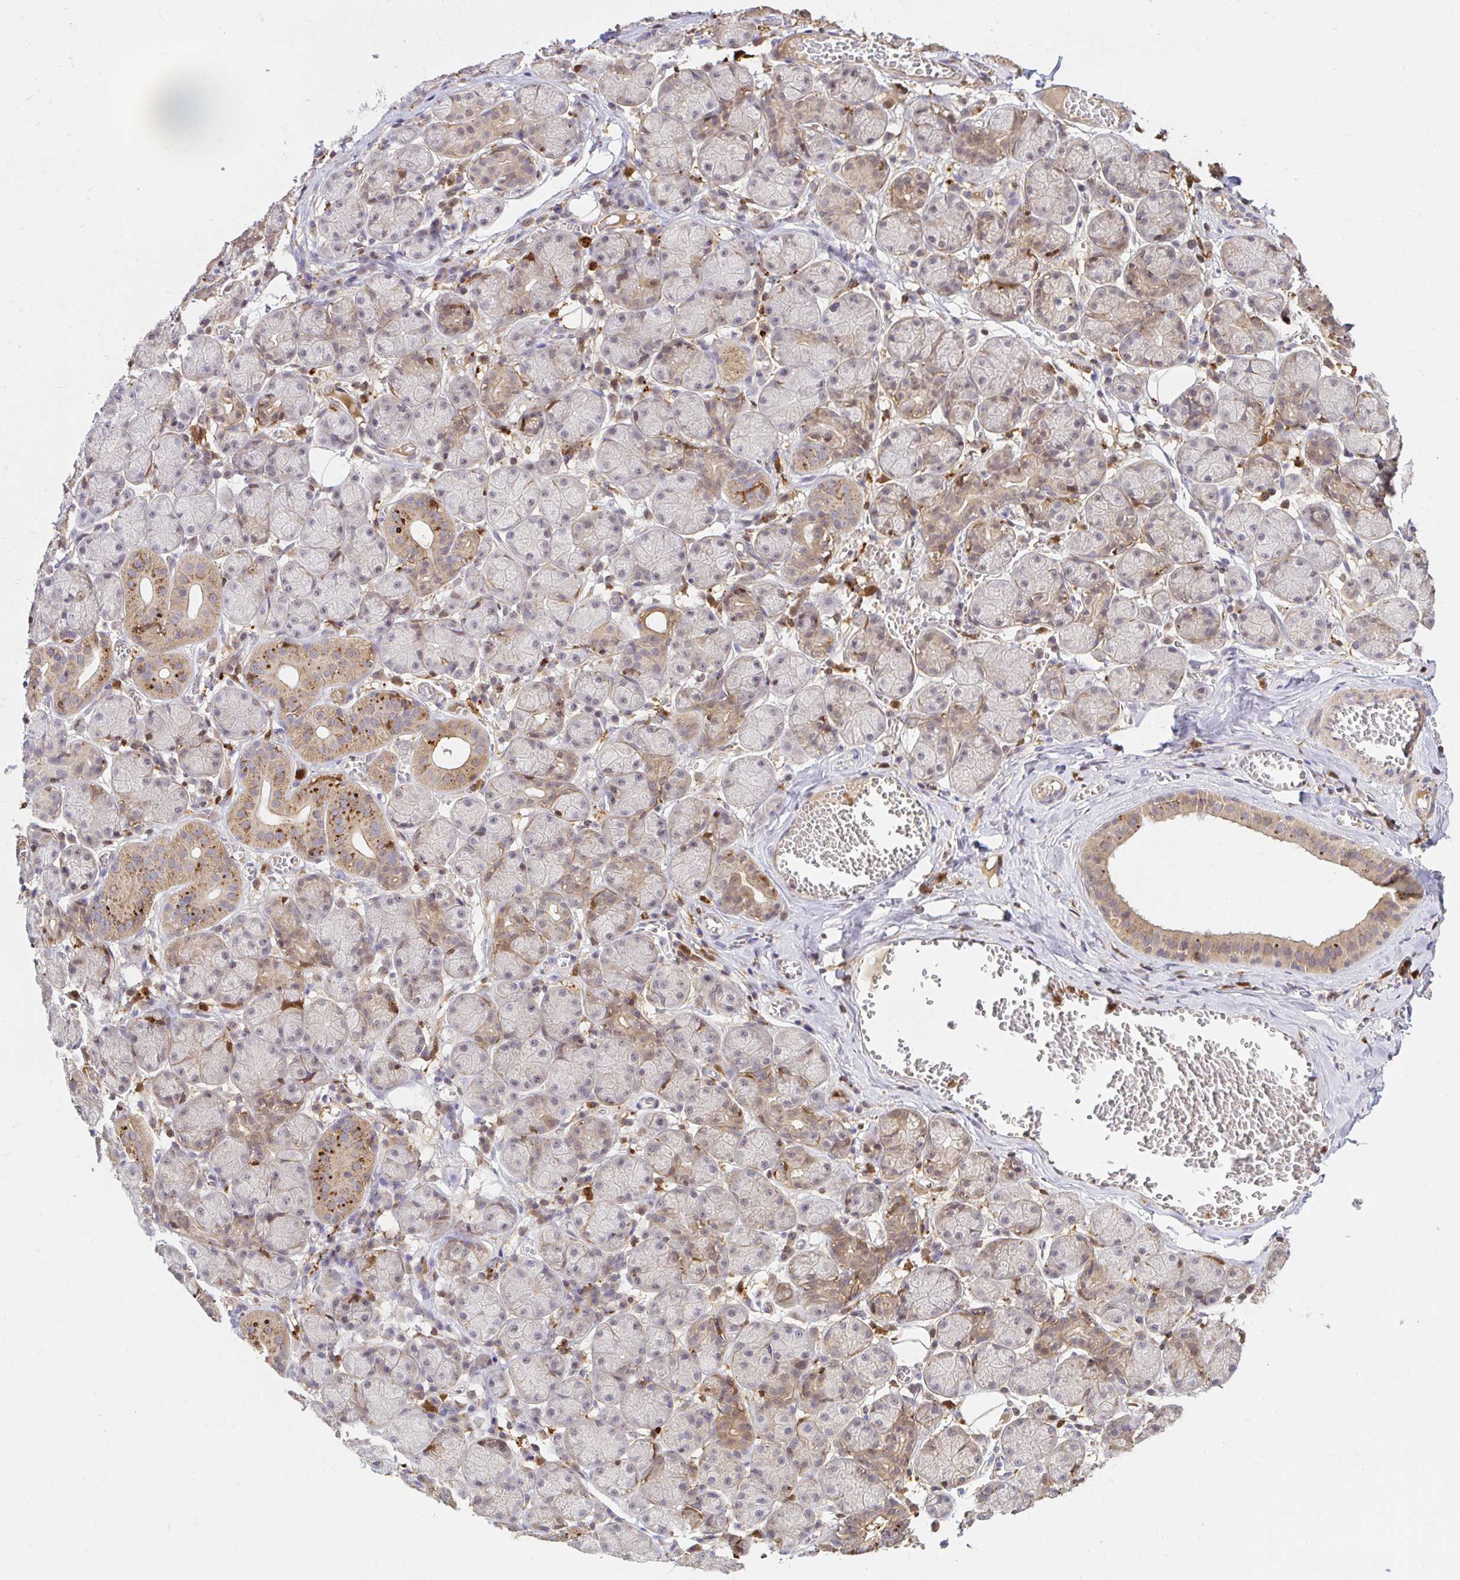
{"staining": {"intensity": "moderate", "quantity": "25%-75%", "location": "cytoplasmic/membranous"}, "tissue": "salivary gland", "cell_type": "Glandular cells", "image_type": "normal", "snomed": [{"axis": "morphology", "description": "Normal tissue, NOS"}, {"axis": "topography", "description": "Salivary gland"}], "caption": "Salivary gland stained with DAB (3,3'-diaminobenzidine) immunohistochemistry reveals medium levels of moderate cytoplasmic/membranous staining in about 25%-75% of glandular cells.", "gene": "PYCARD", "patient": {"sex": "female", "age": 24}}